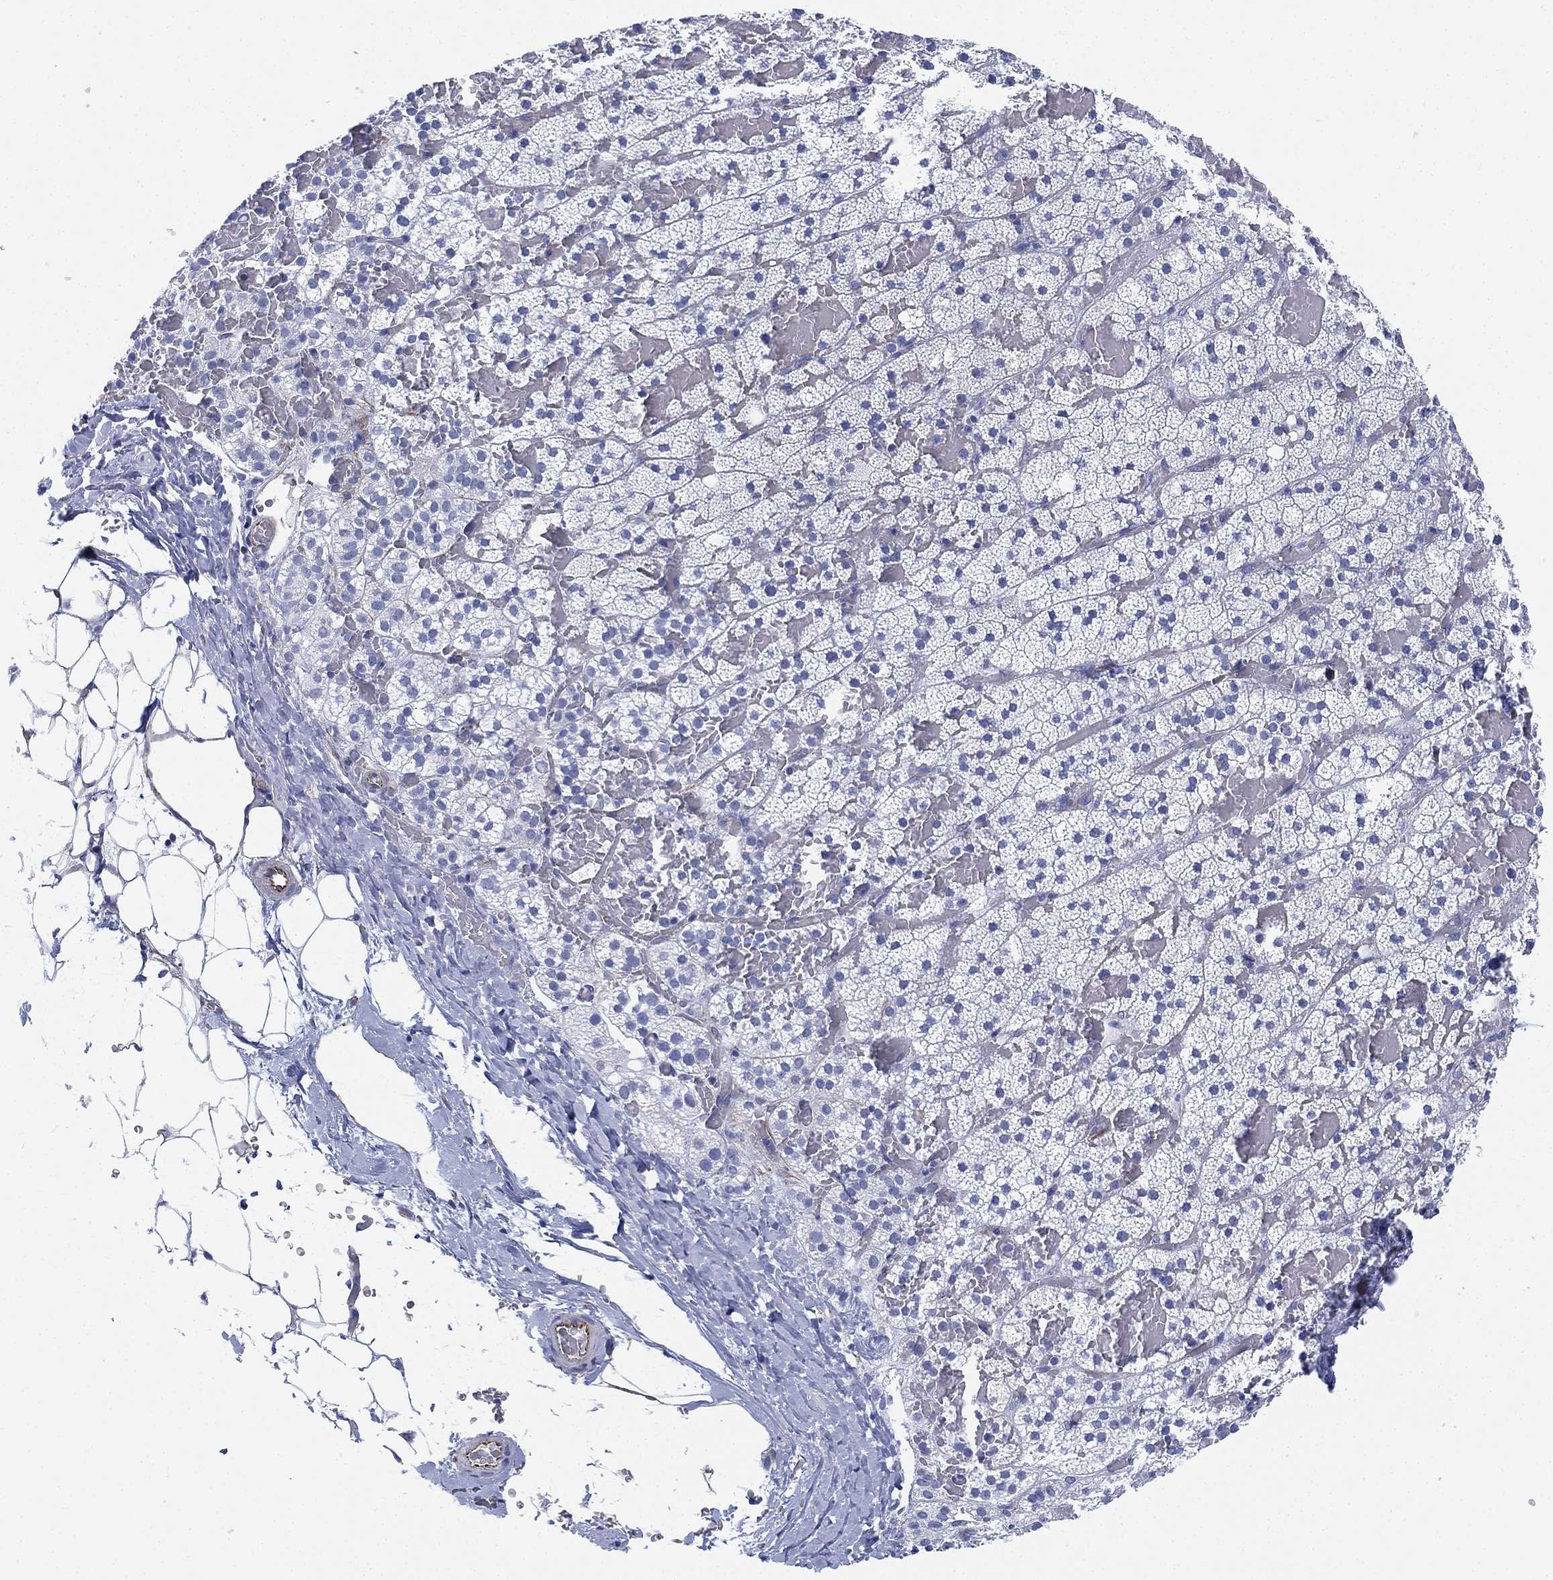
{"staining": {"intensity": "negative", "quantity": "none", "location": "none"}, "tissue": "adrenal gland", "cell_type": "Glandular cells", "image_type": "normal", "snomed": [{"axis": "morphology", "description": "Normal tissue, NOS"}, {"axis": "topography", "description": "Adrenal gland"}], "caption": "IHC micrograph of benign adrenal gland: adrenal gland stained with DAB (3,3'-diaminobenzidine) shows no significant protein staining in glandular cells. Nuclei are stained in blue.", "gene": "PSKH2", "patient": {"sex": "male", "age": 53}}